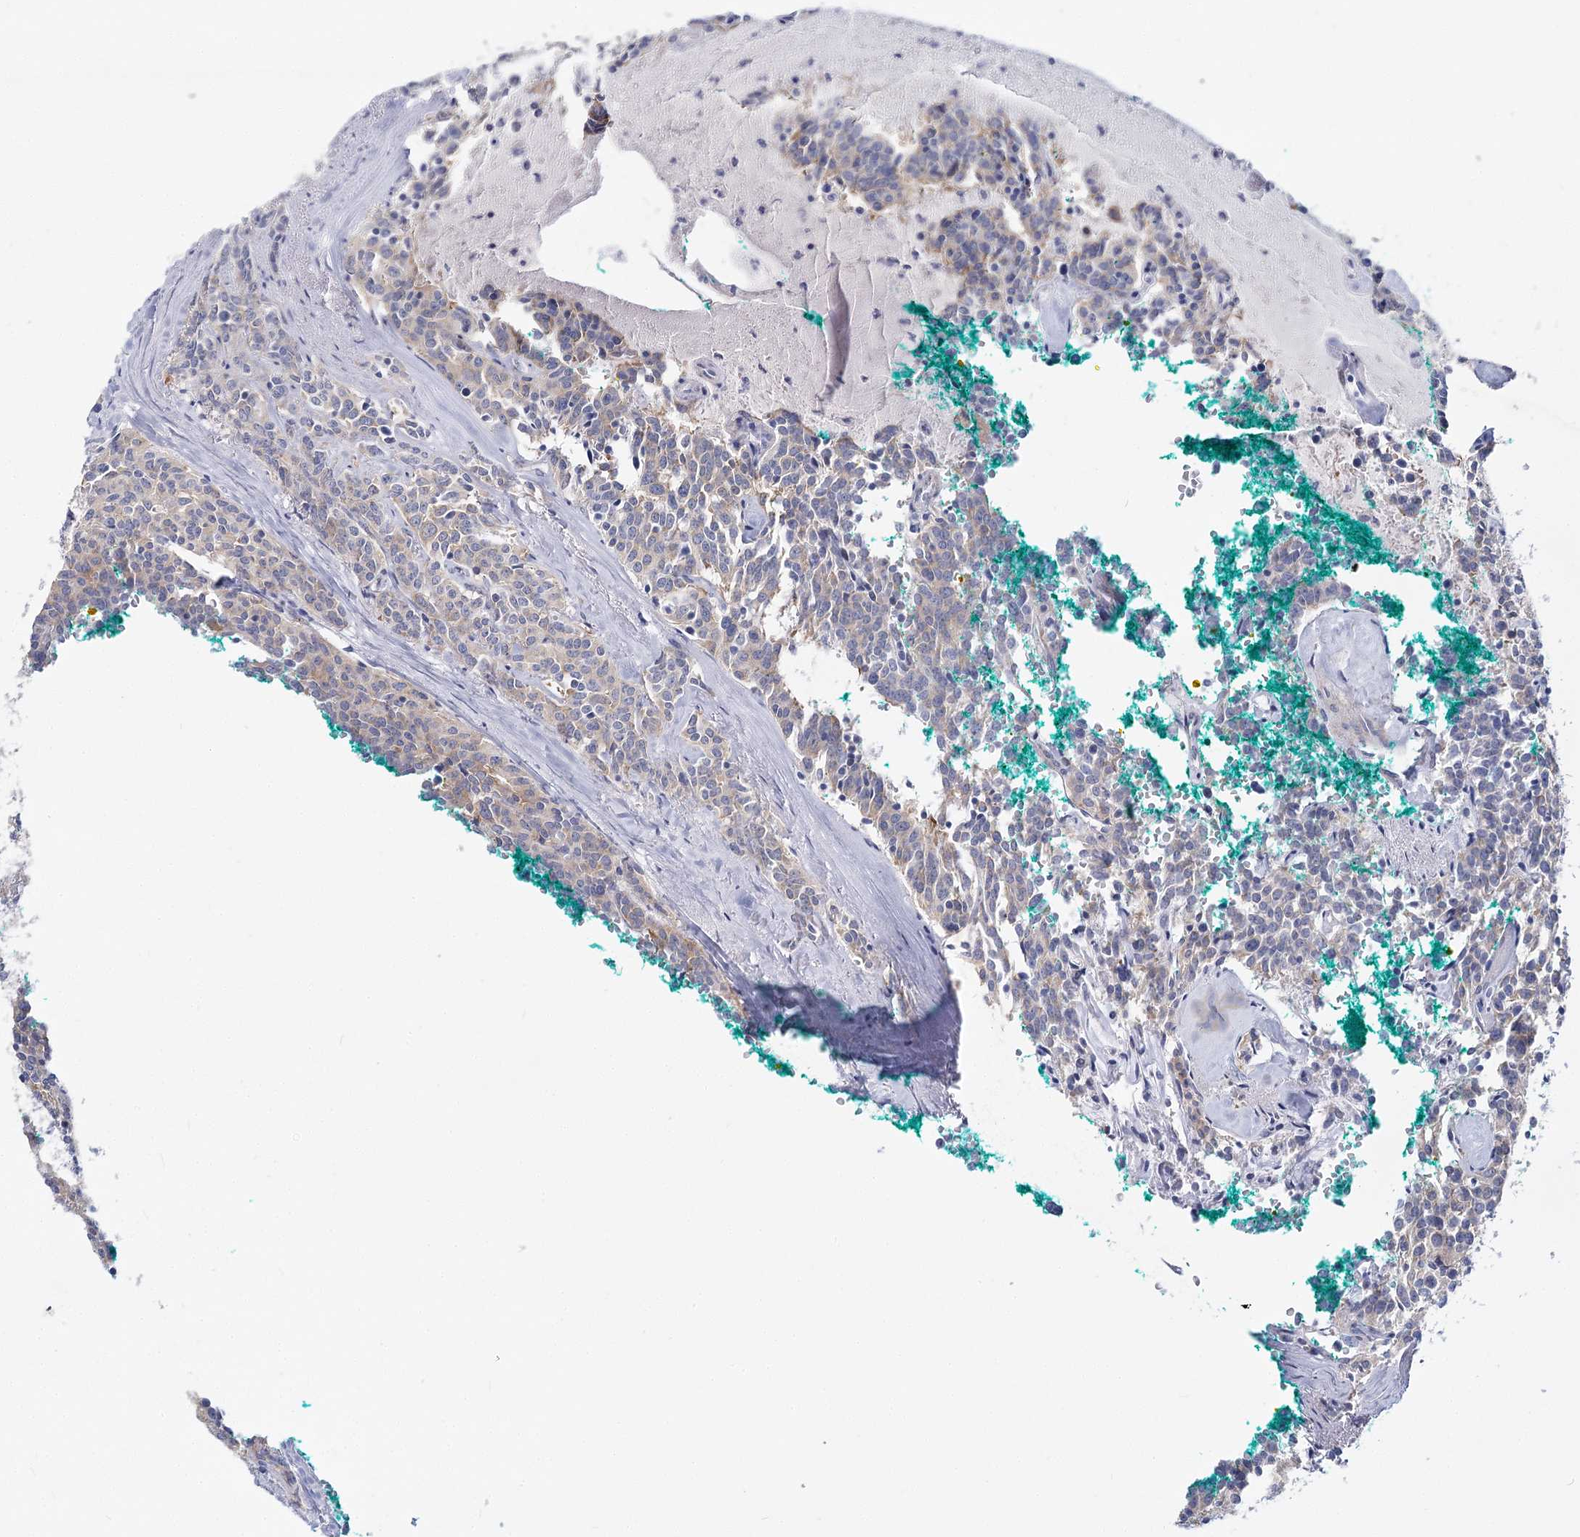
{"staining": {"intensity": "weak", "quantity": "<25%", "location": "cytoplasmic/membranous"}, "tissue": "carcinoid", "cell_type": "Tumor cells", "image_type": "cancer", "snomed": [{"axis": "morphology", "description": "Carcinoid, malignant, NOS"}, {"axis": "topography", "description": "Lung"}], "caption": "High magnification brightfield microscopy of malignant carcinoid stained with DAB (brown) and counterstained with hematoxylin (blue): tumor cells show no significant staining. (DAB (3,3'-diaminobenzidine) immunohistochemistry (IHC) visualized using brightfield microscopy, high magnification).", "gene": "TEX12", "patient": {"sex": "female", "age": 46}}